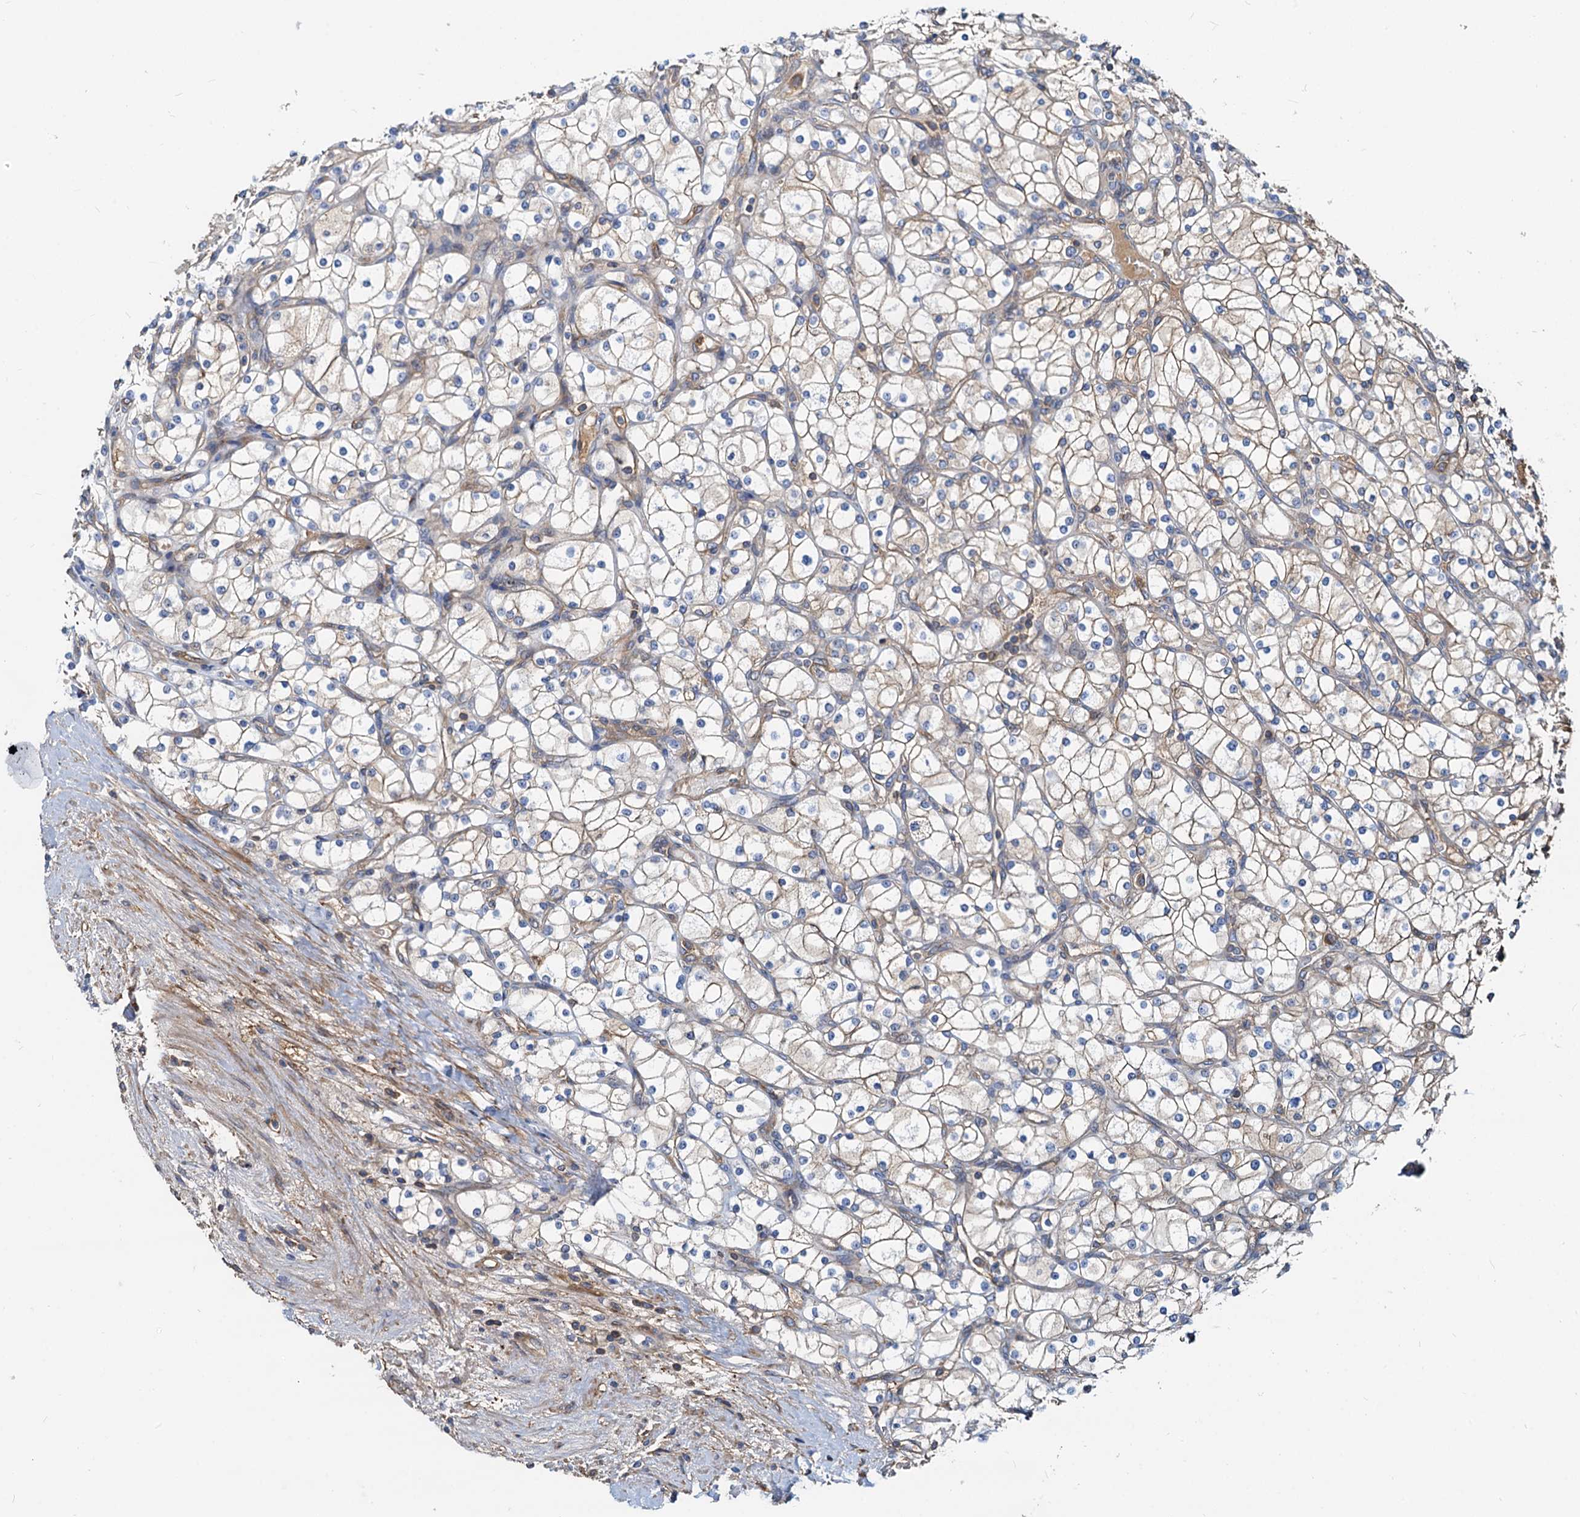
{"staining": {"intensity": "weak", "quantity": "25%-75%", "location": "cytoplasmic/membranous"}, "tissue": "renal cancer", "cell_type": "Tumor cells", "image_type": "cancer", "snomed": [{"axis": "morphology", "description": "Adenocarcinoma, NOS"}, {"axis": "topography", "description": "Kidney"}], "caption": "Renal cancer stained with a protein marker displays weak staining in tumor cells.", "gene": "LNX2", "patient": {"sex": "male", "age": 80}}